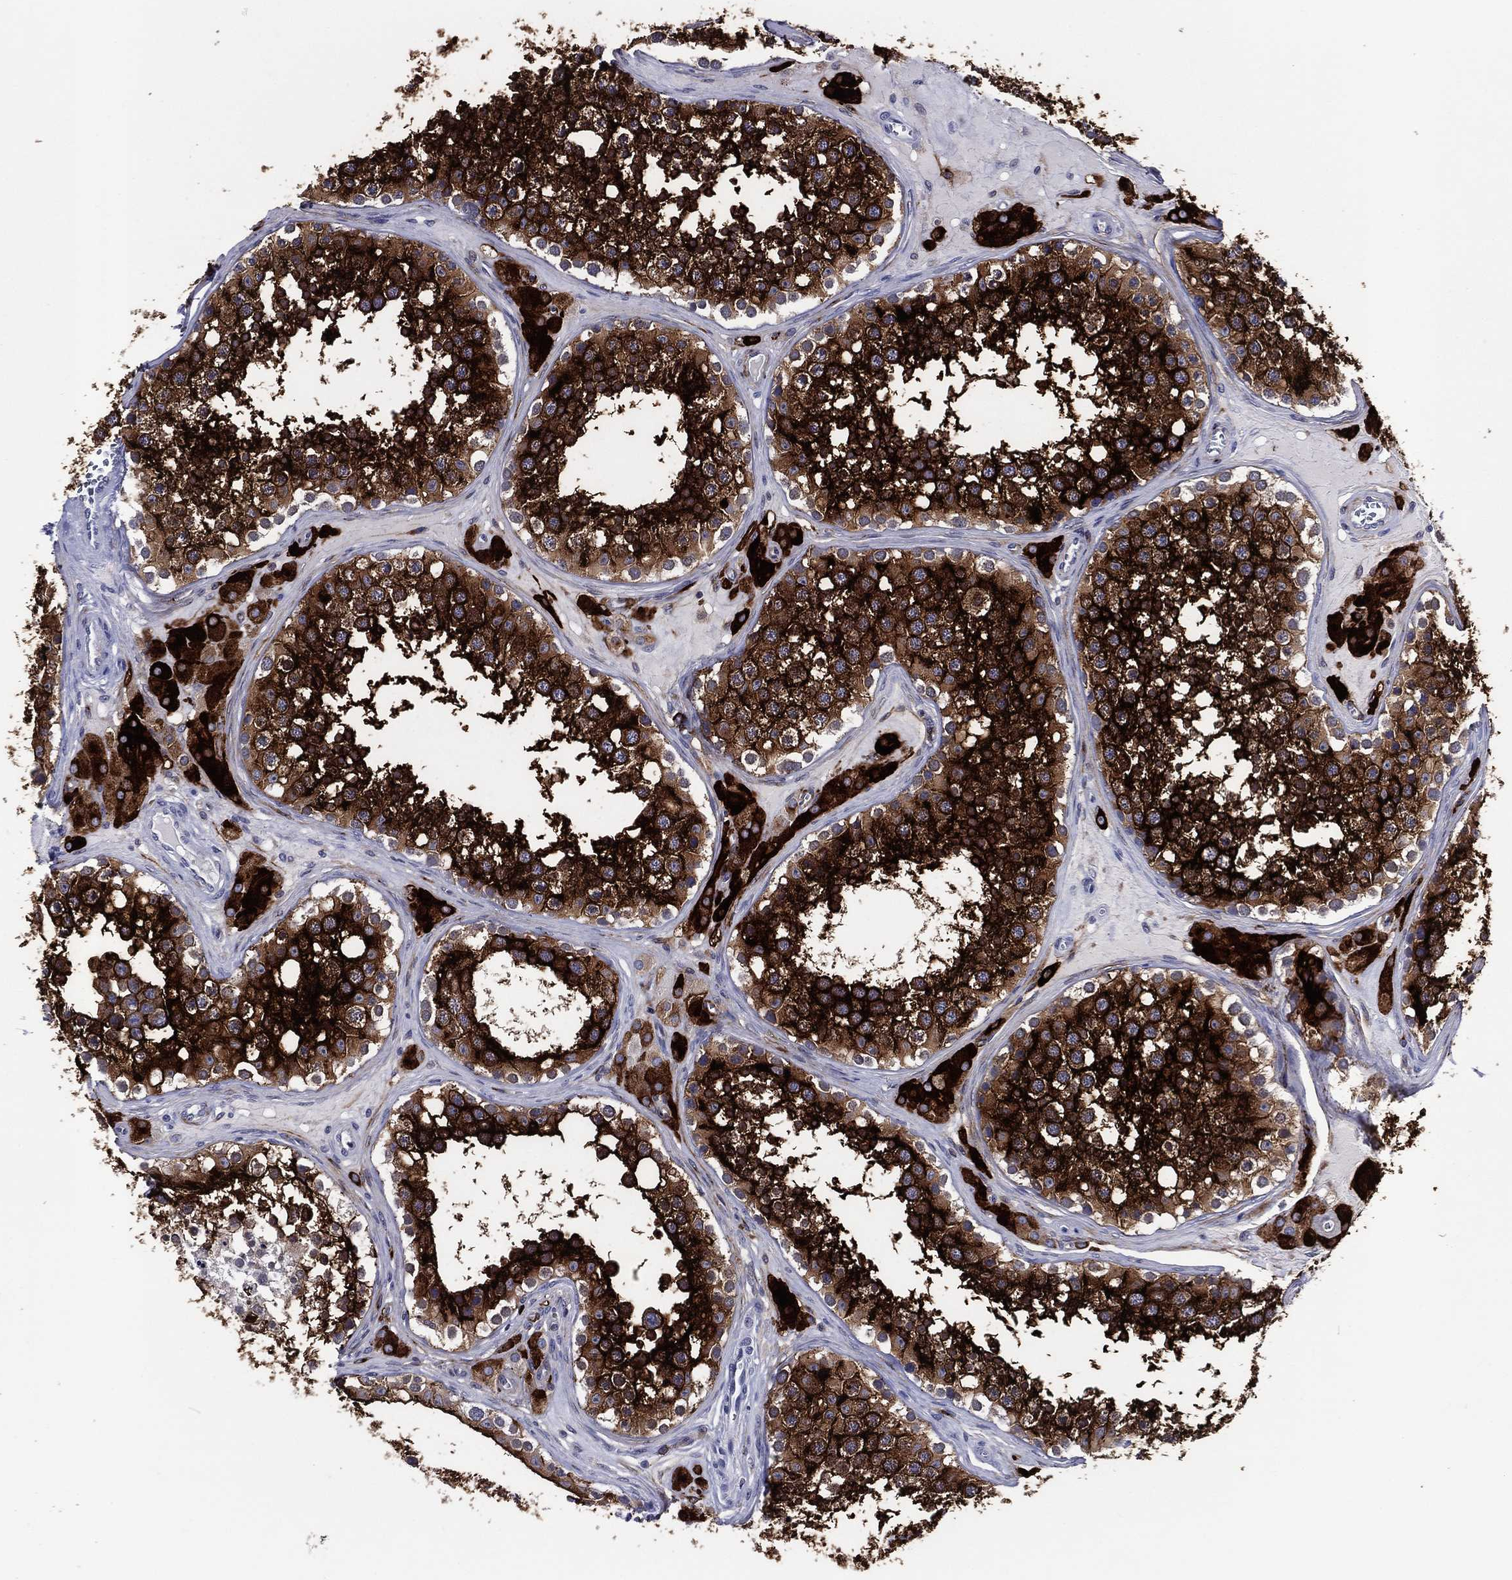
{"staining": {"intensity": "strong", "quantity": ">75%", "location": "cytoplasmic/membranous,nuclear"}, "tissue": "testis", "cell_type": "Cells in seminiferous ducts", "image_type": "normal", "snomed": [{"axis": "morphology", "description": "Normal tissue, NOS"}, {"axis": "topography", "description": "Testis"}], "caption": "A high-resolution micrograph shows IHC staining of unremarkable testis, which shows strong cytoplasmic/membranous,nuclear staining in approximately >75% of cells in seminiferous ducts.", "gene": "ACE2", "patient": {"sex": "male", "age": 31}}